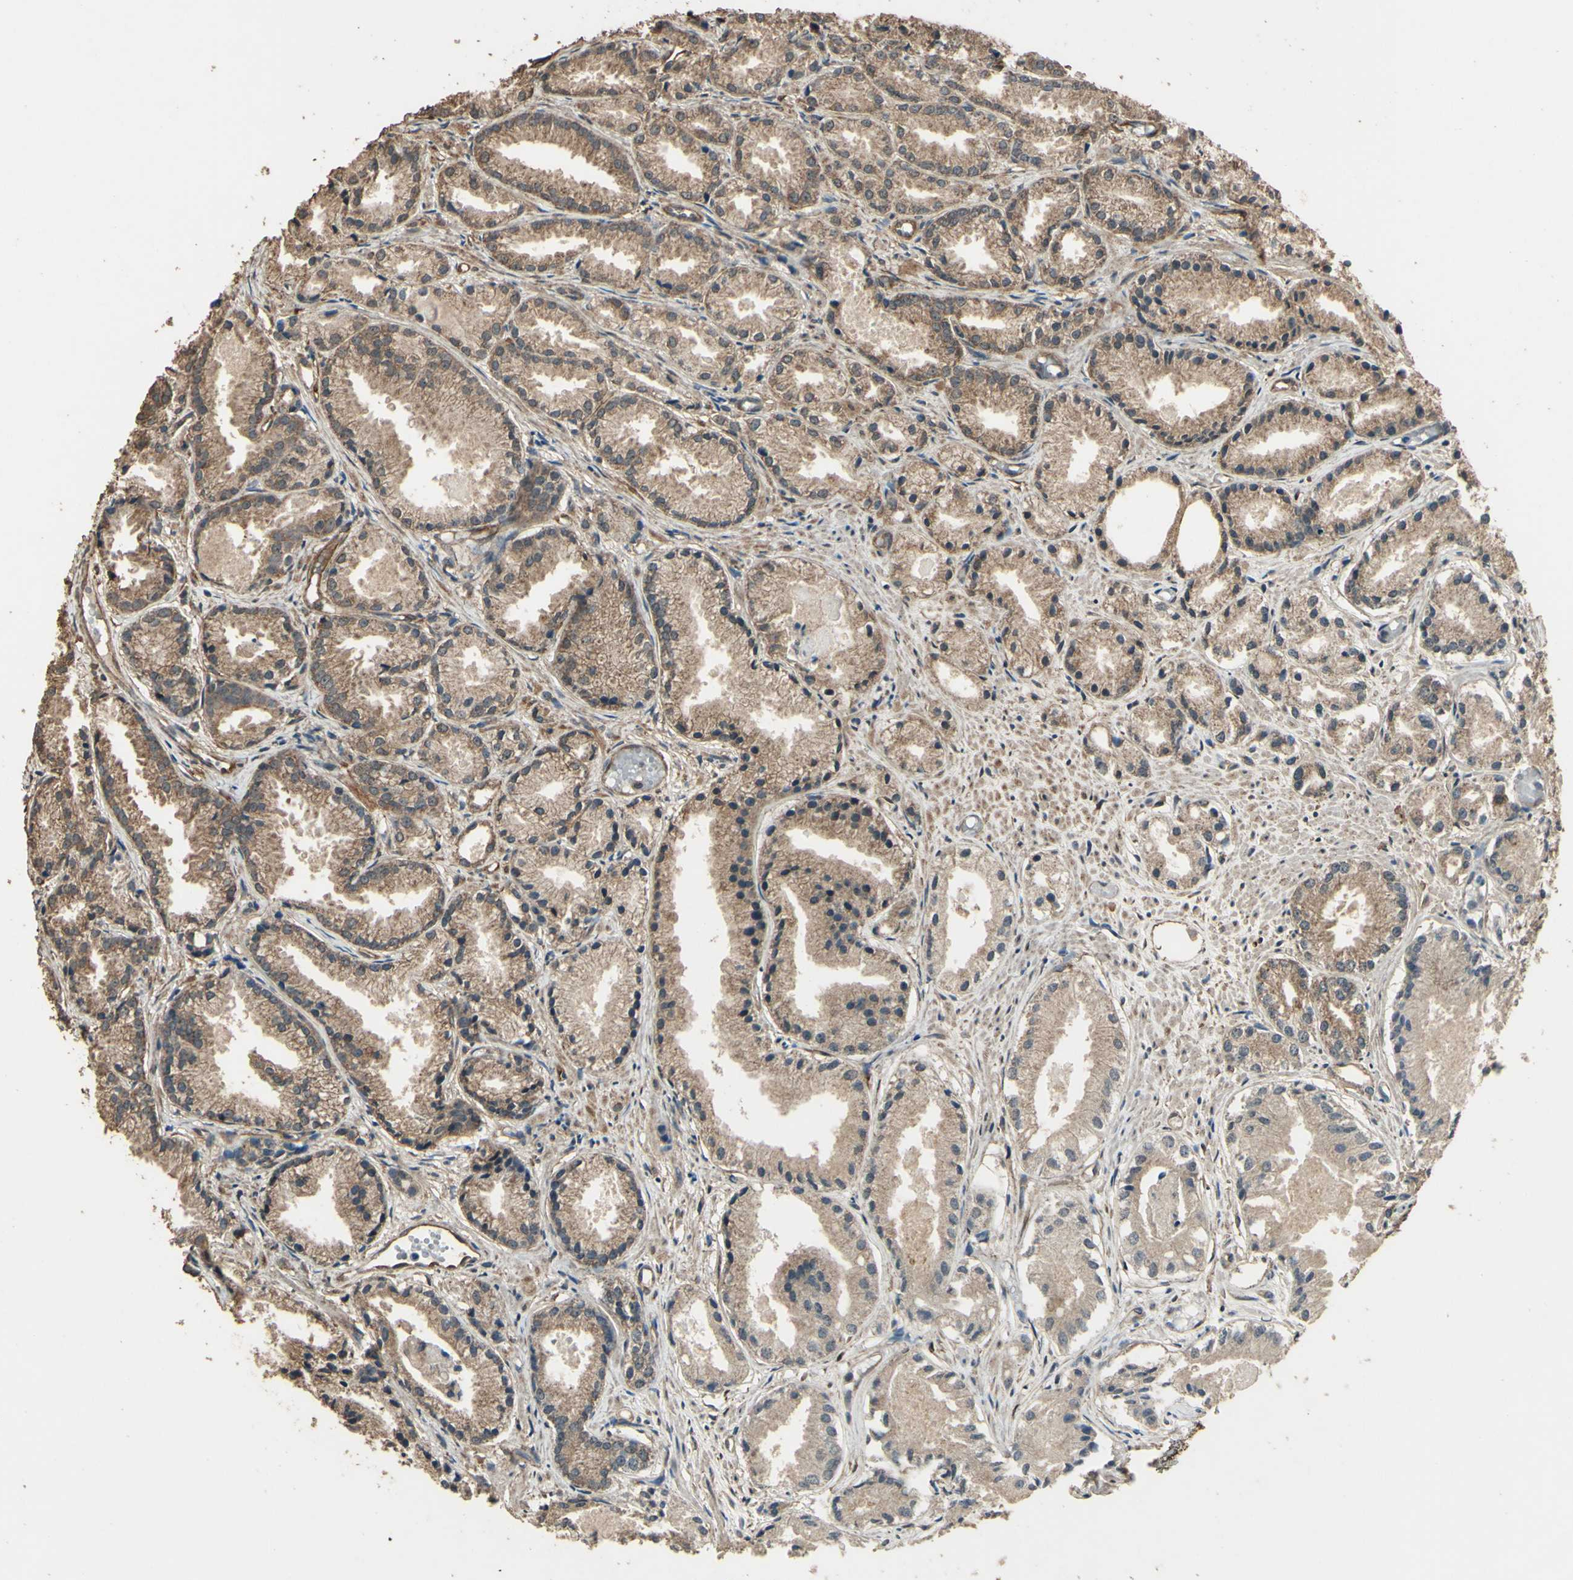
{"staining": {"intensity": "moderate", "quantity": ">75%", "location": "cytoplasmic/membranous"}, "tissue": "prostate cancer", "cell_type": "Tumor cells", "image_type": "cancer", "snomed": [{"axis": "morphology", "description": "Adenocarcinoma, Low grade"}, {"axis": "topography", "description": "Prostate"}], "caption": "An image of prostate cancer stained for a protein displays moderate cytoplasmic/membranous brown staining in tumor cells.", "gene": "TSPO", "patient": {"sex": "male", "age": 72}}